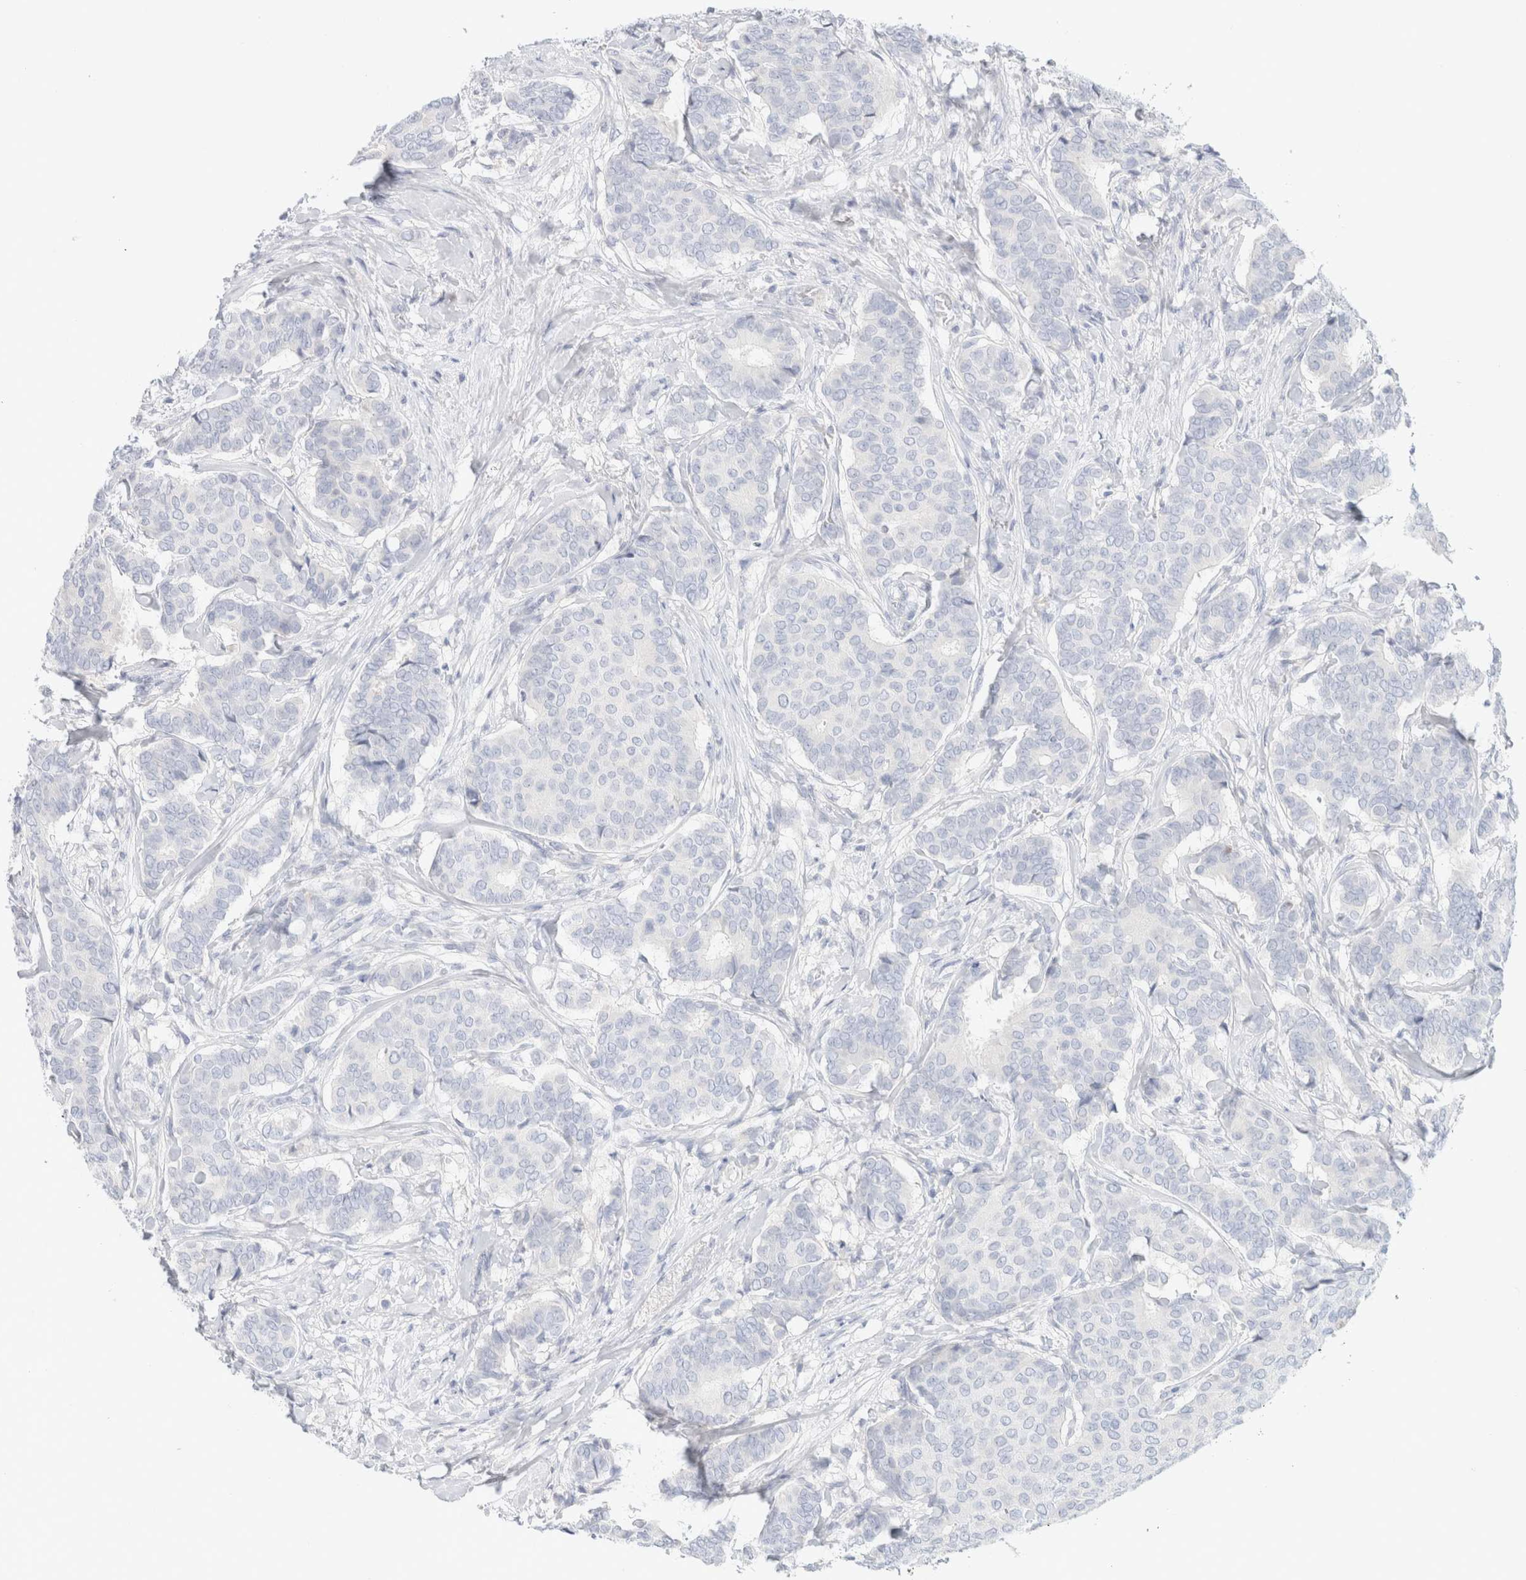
{"staining": {"intensity": "negative", "quantity": "none", "location": "none"}, "tissue": "breast cancer", "cell_type": "Tumor cells", "image_type": "cancer", "snomed": [{"axis": "morphology", "description": "Duct carcinoma"}, {"axis": "topography", "description": "Breast"}], "caption": "The micrograph demonstrates no significant expression in tumor cells of breast intraductal carcinoma. Nuclei are stained in blue.", "gene": "CPQ", "patient": {"sex": "female", "age": 75}}